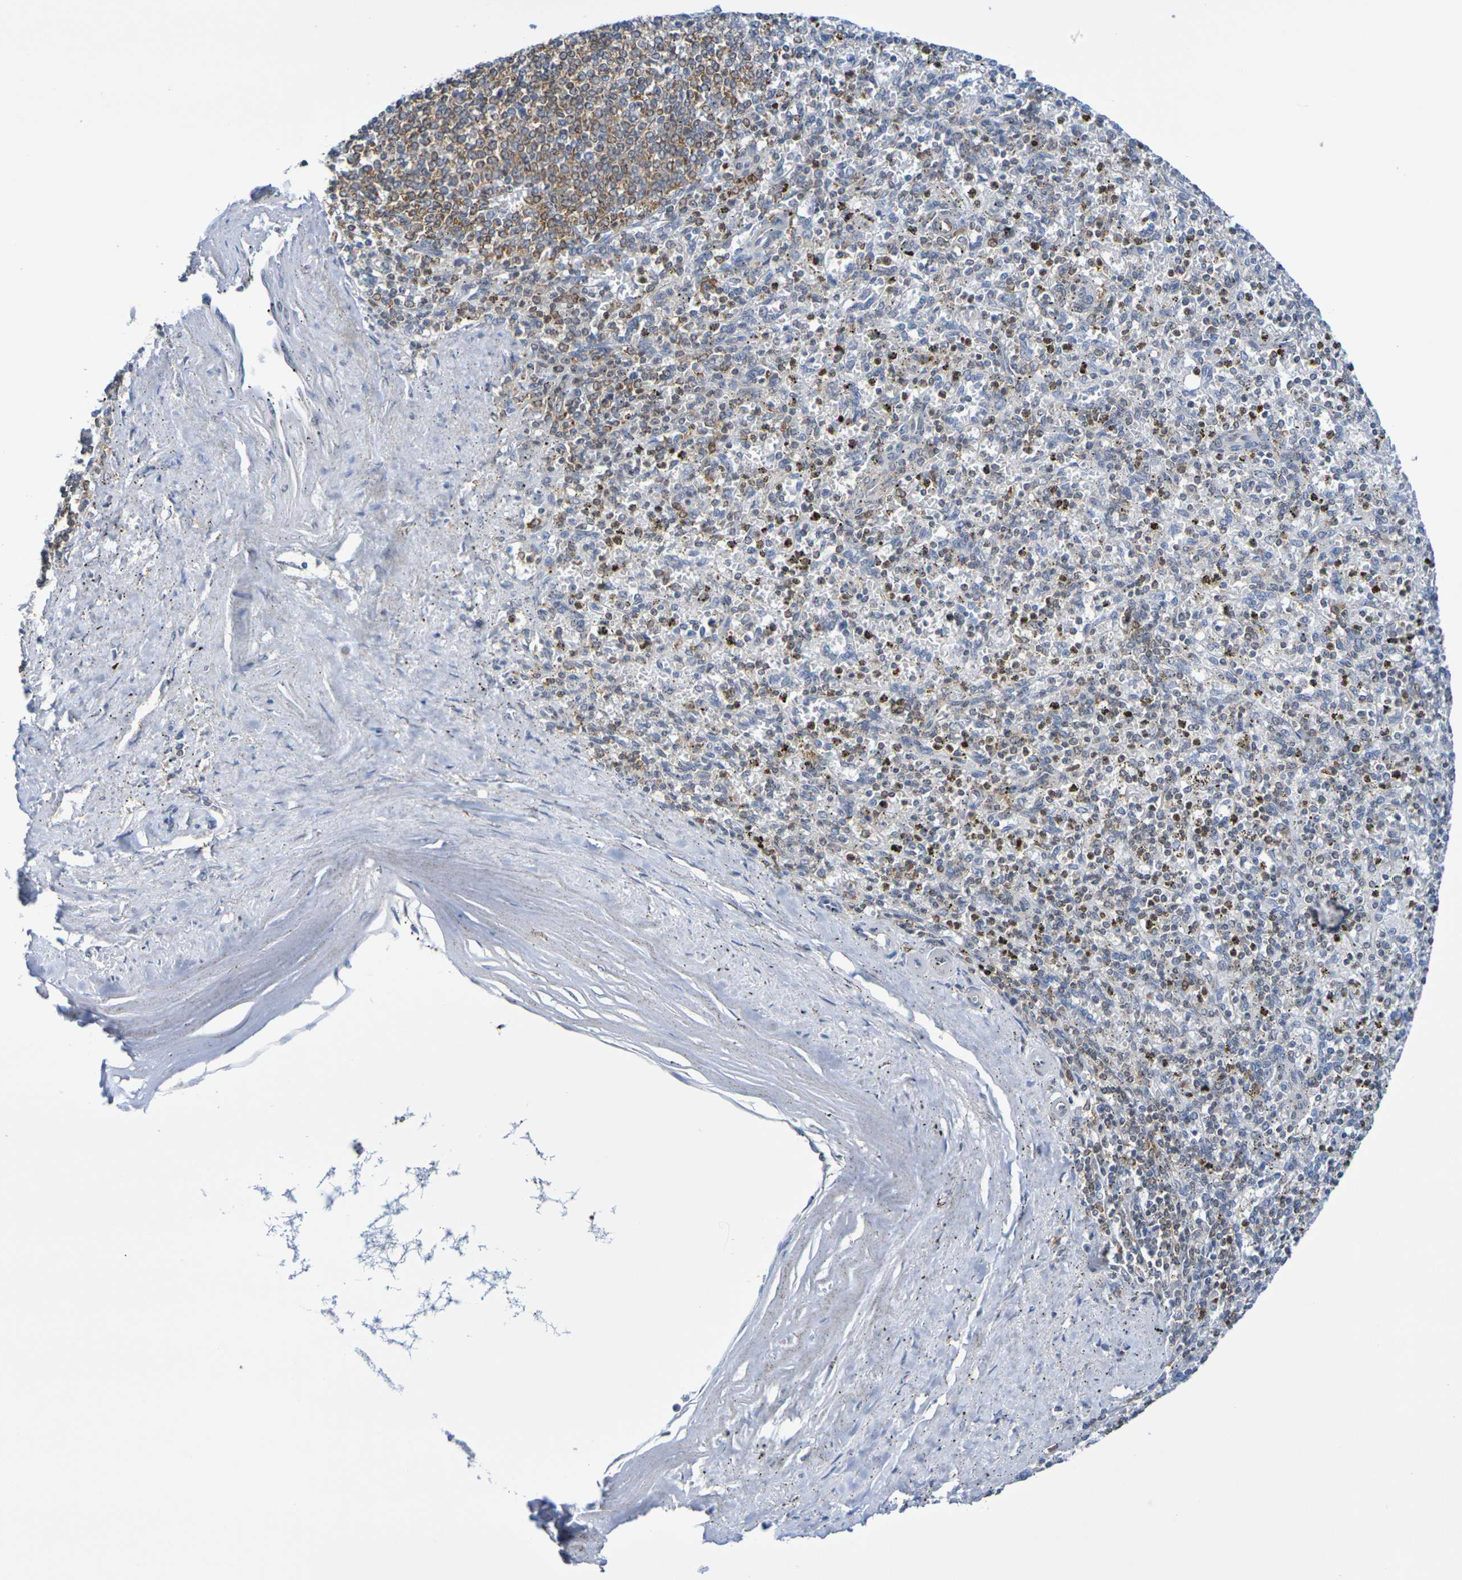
{"staining": {"intensity": "moderate", "quantity": "<25%", "location": "cytoplasmic/membranous"}, "tissue": "spleen", "cell_type": "Cells in red pulp", "image_type": "normal", "snomed": [{"axis": "morphology", "description": "Normal tissue, NOS"}, {"axis": "topography", "description": "Spleen"}], "caption": "Brown immunohistochemical staining in normal human spleen shows moderate cytoplasmic/membranous staining in about <25% of cells in red pulp.", "gene": "CHRNB1", "patient": {"sex": "male", "age": 72}}